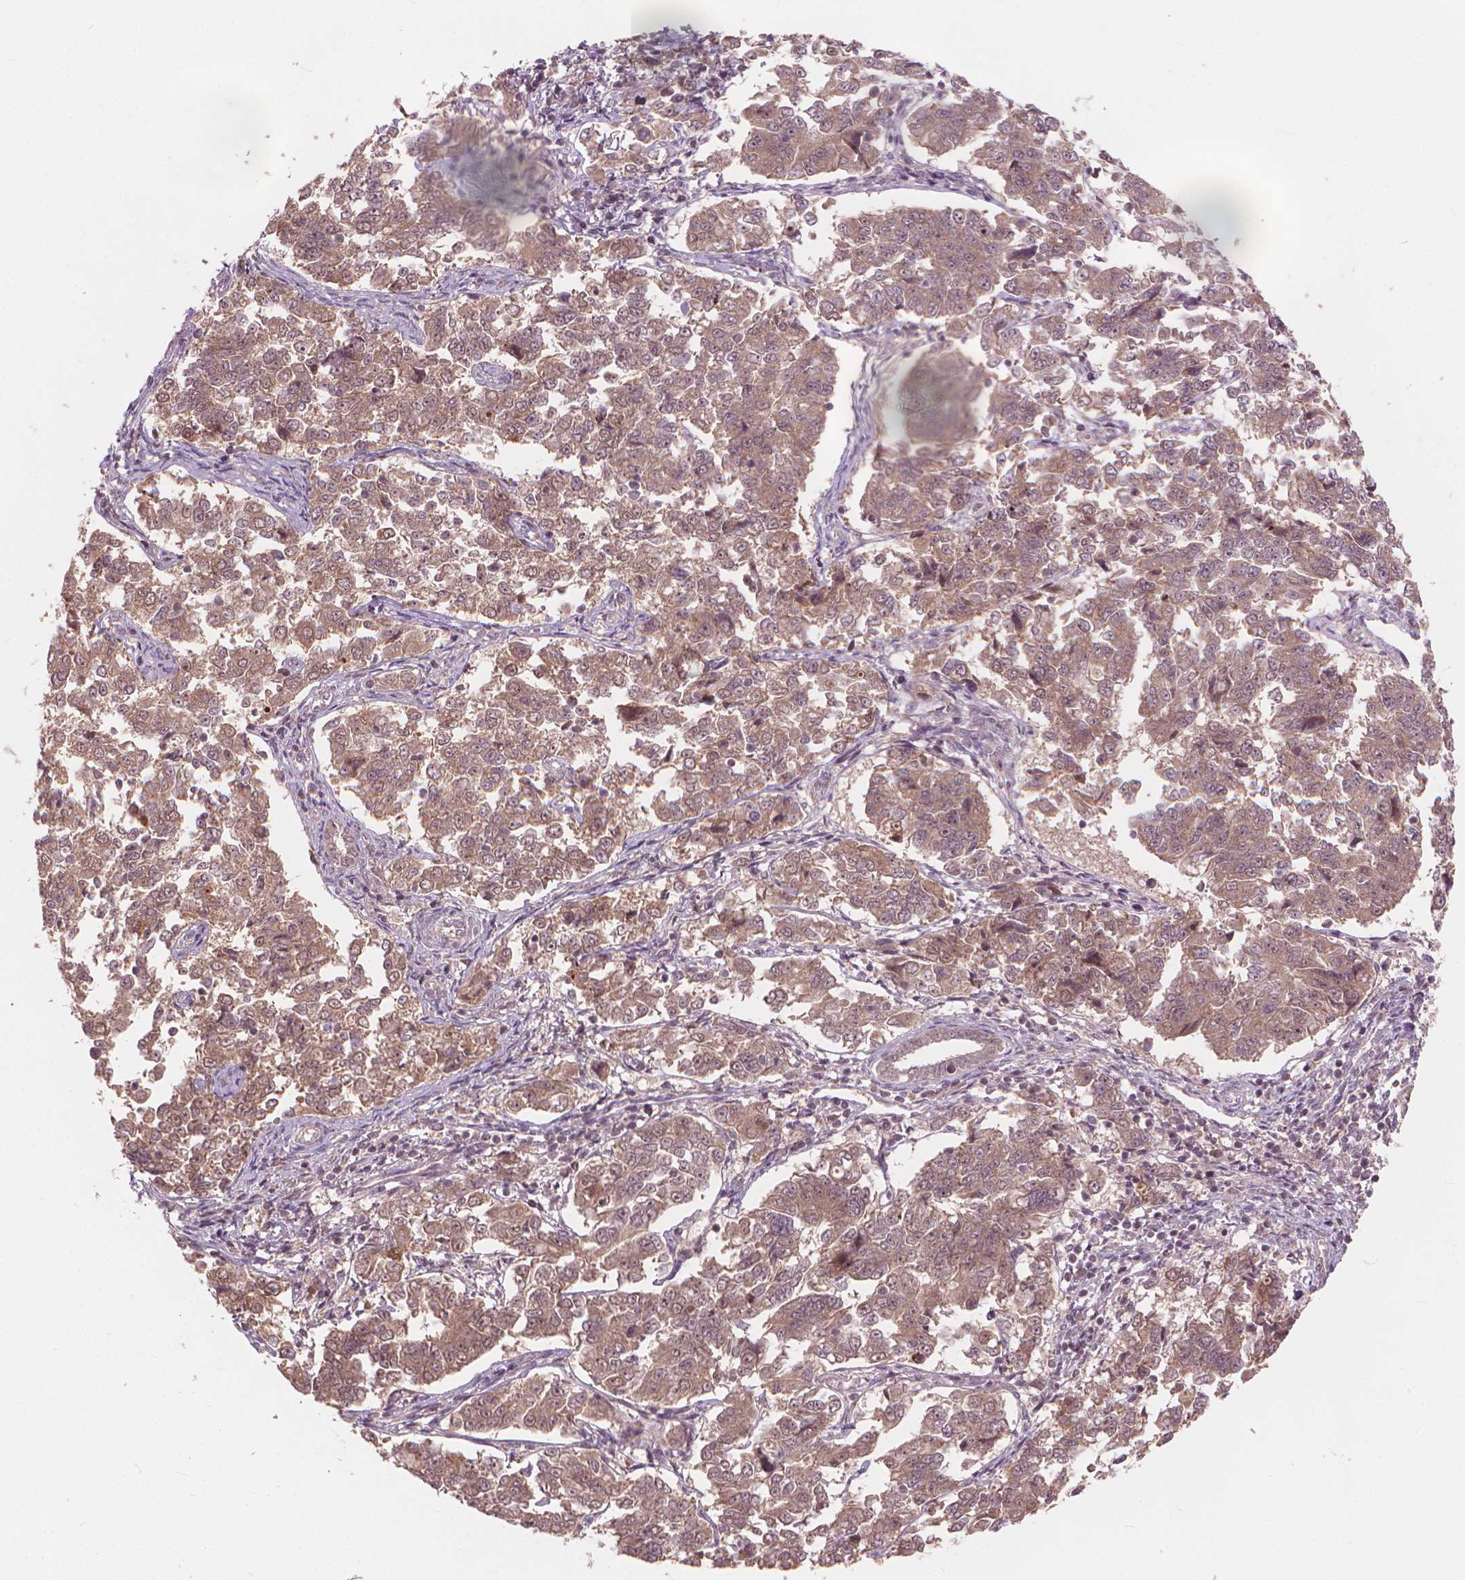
{"staining": {"intensity": "weak", "quantity": ">75%", "location": "cytoplasmic/membranous,nuclear"}, "tissue": "endometrial cancer", "cell_type": "Tumor cells", "image_type": "cancer", "snomed": [{"axis": "morphology", "description": "Adenocarcinoma, NOS"}, {"axis": "topography", "description": "Endometrium"}], "caption": "The histopathology image displays a brown stain indicating the presence of a protein in the cytoplasmic/membranous and nuclear of tumor cells in endometrial cancer. (DAB (3,3'-diaminobenzidine) IHC with brightfield microscopy, high magnification).", "gene": "SSU72", "patient": {"sex": "female", "age": 43}}